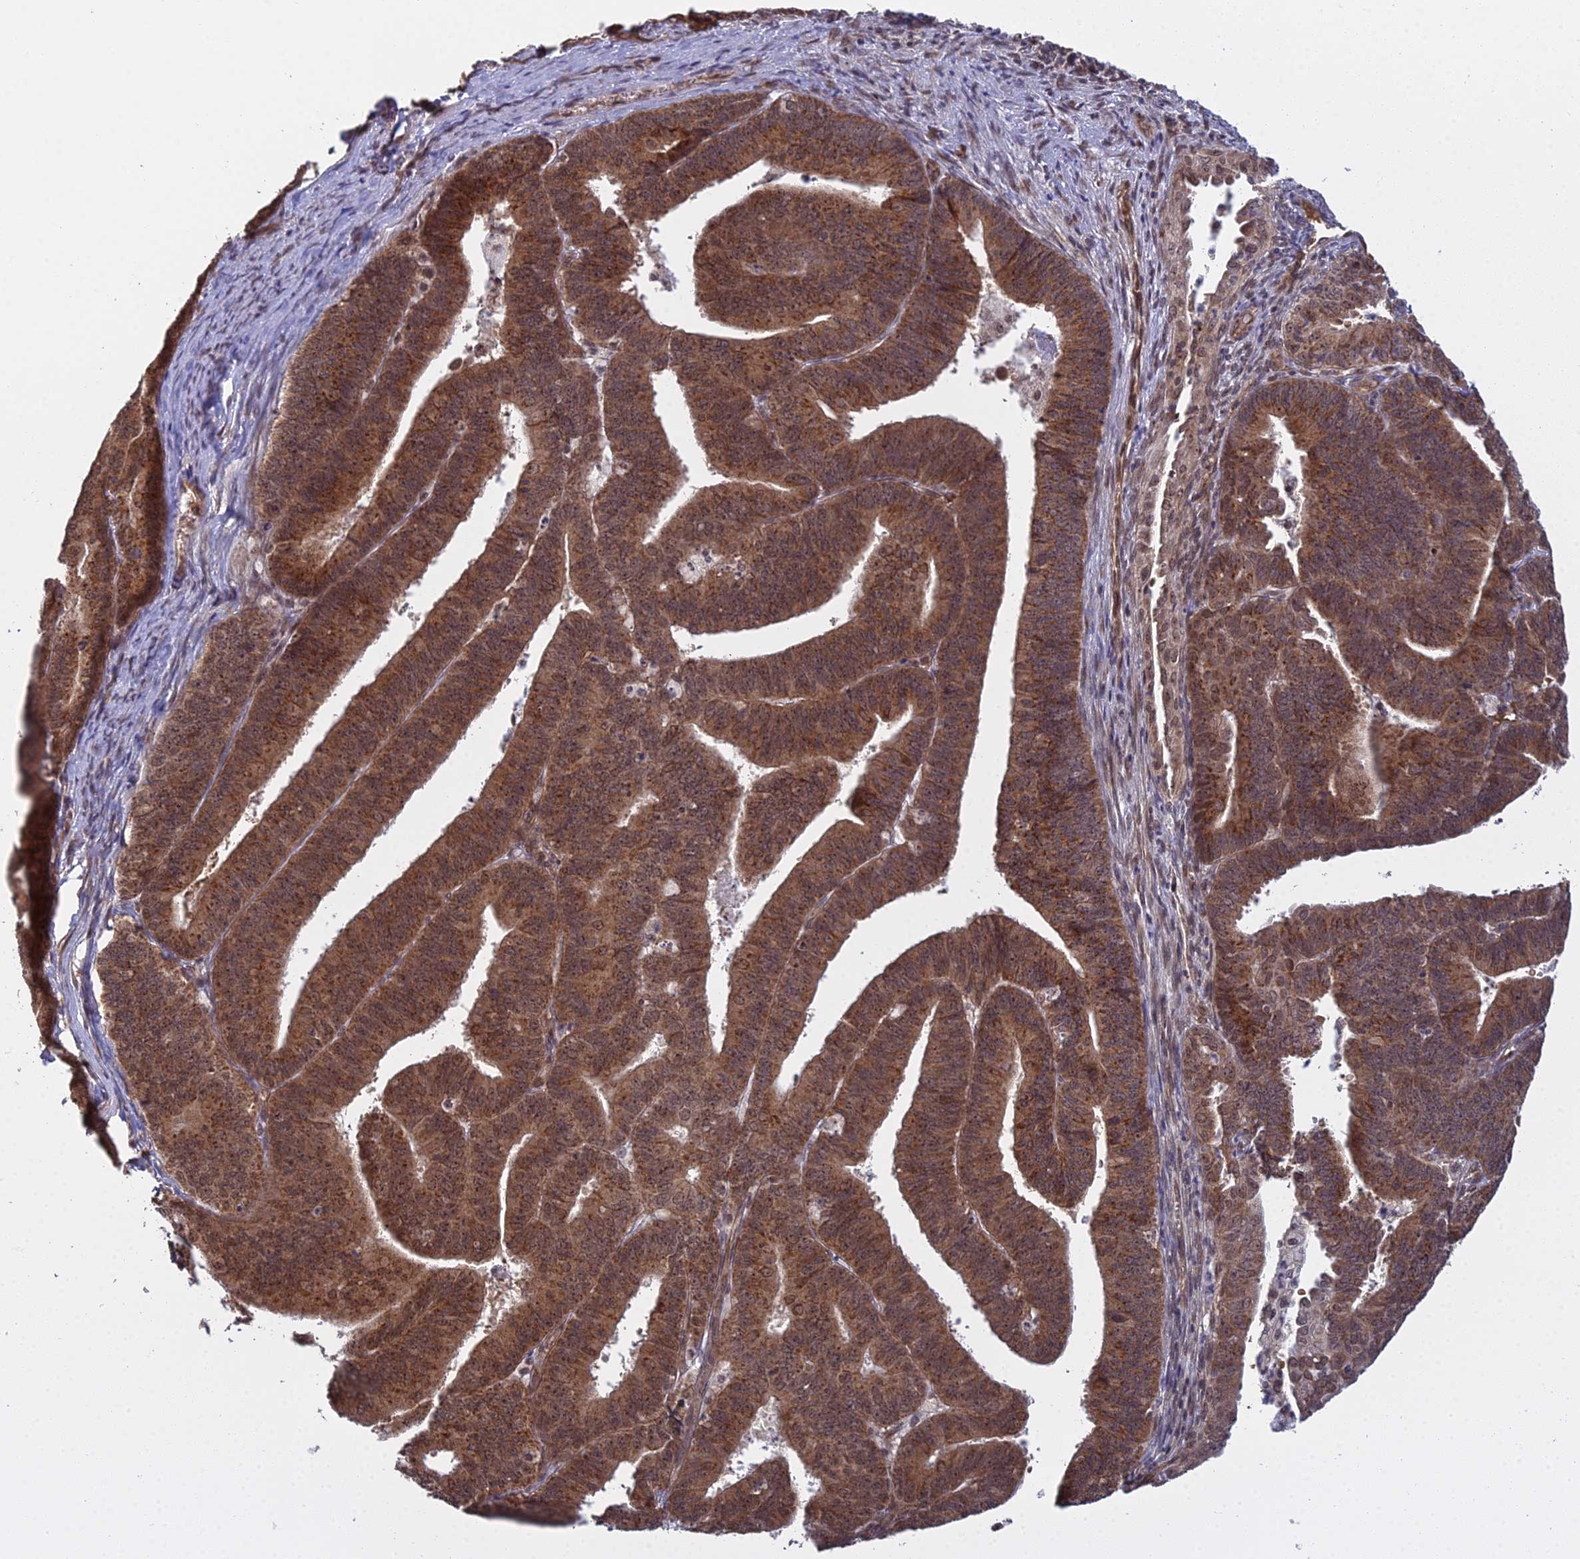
{"staining": {"intensity": "moderate", "quantity": ">75%", "location": "cytoplasmic/membranous,nuclear"}, "tissue": "endometrial cancer", "cell_type": "Tumor cells", "image_type": "cancer", "snomed": [{"axis": "morphology", "description": "Adenocarcinoma, NOS"}, {"axis": "topography", "description": "Endometrium"}], "caption": "Endometrial adenocarcinoma stained with DAB immunohistochemistry (IHC) reveals medium levels of moderate cytoplasmic/membranous and nuclear staining in approximately >75% of tumor cells.", "gene": "MEOX1", "patient": {"sex": "female", "age": 73}}